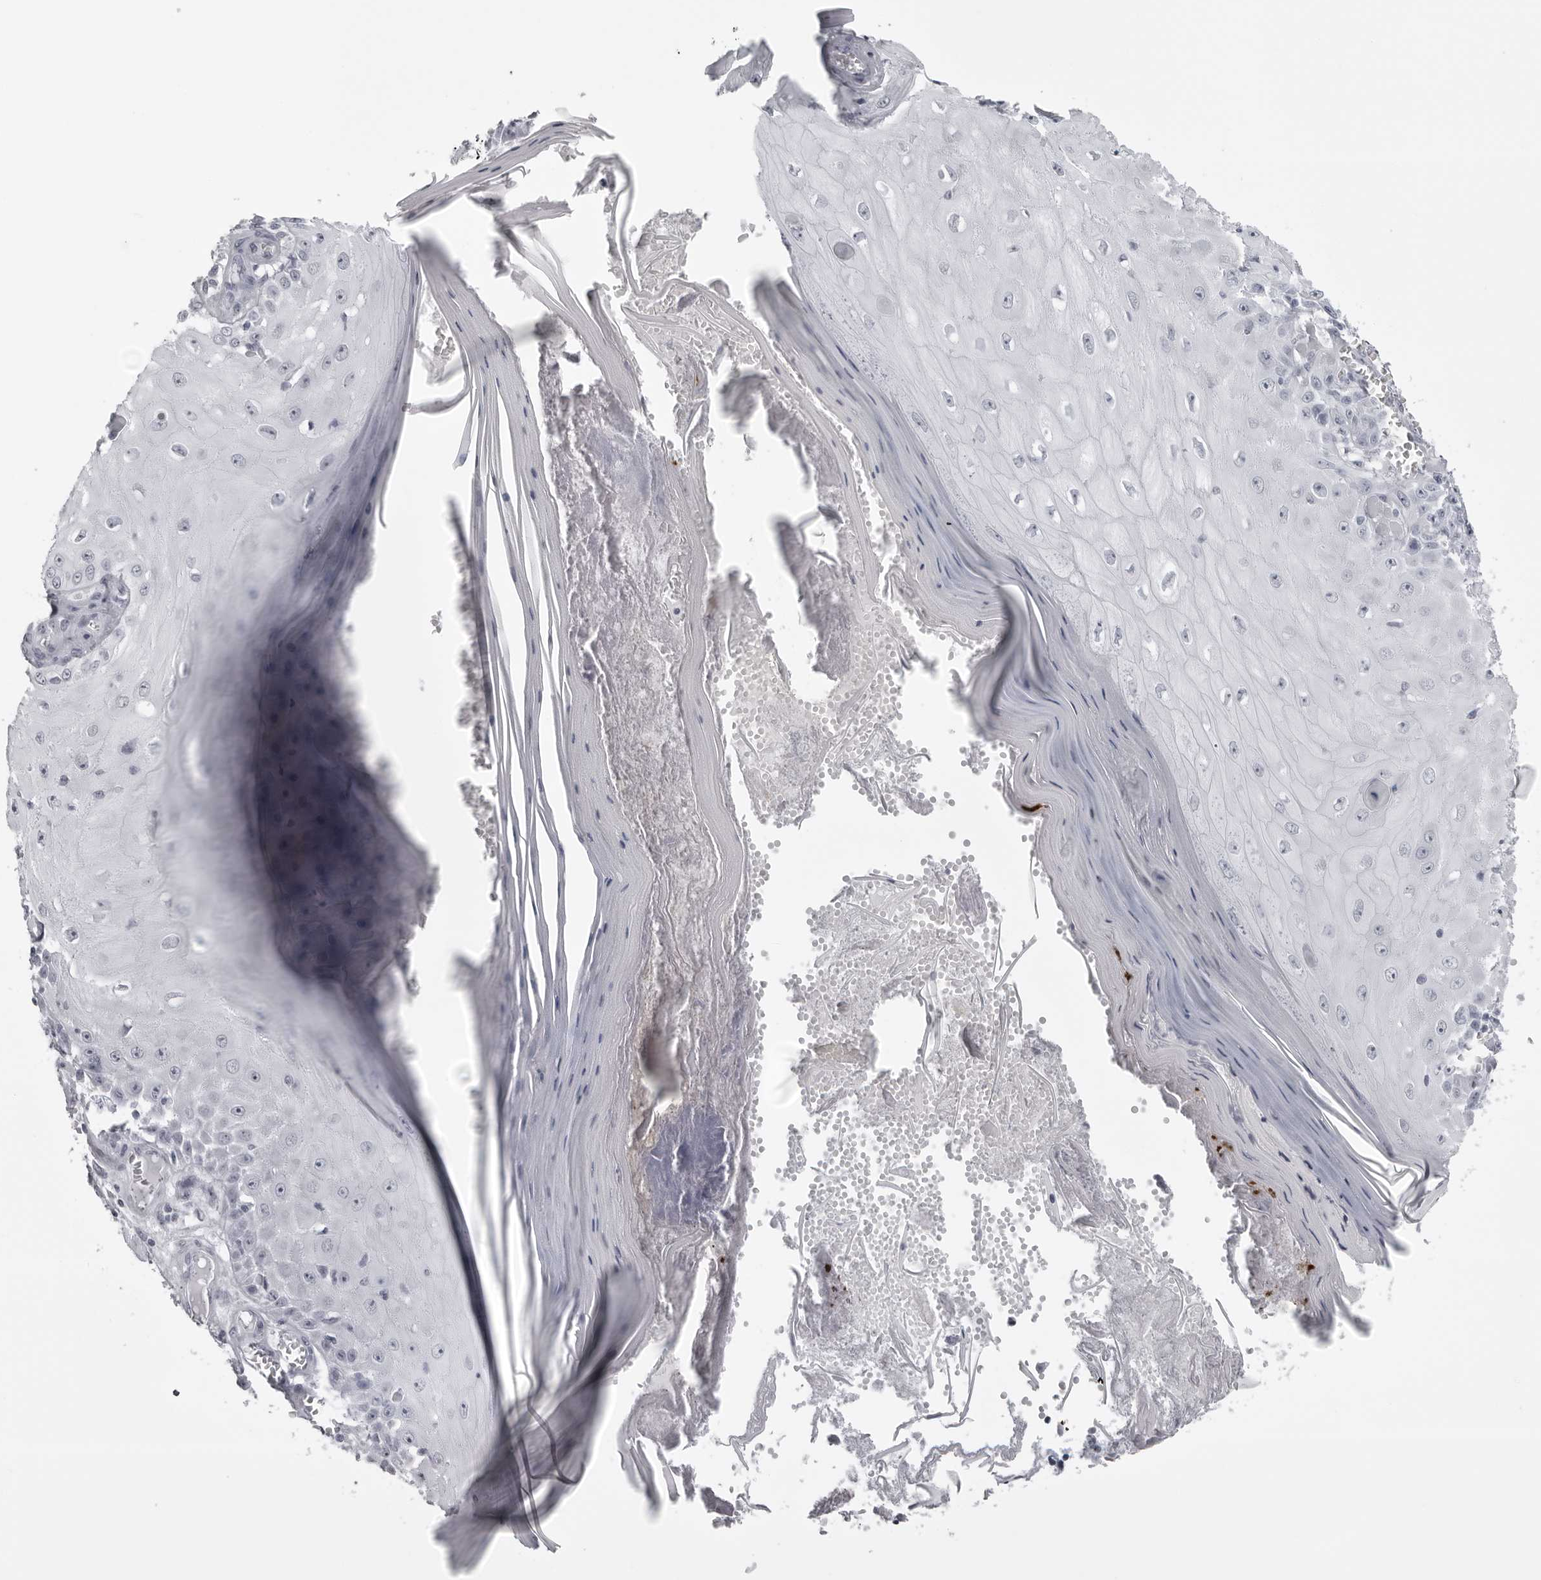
{"staining": {"intensity": "negative", "quantity": "none", "location": "none"}, "tissue": "skin cancer", "cell_type": "Tumor cells", "image_type": "cancer", "snomed": [{"axis": "morphology", "description": "Squamous cell carcinoma, NOS"}, {"axis": "topography", "description": "Skin"}], "caption": "This is a micrograph of IHC staining of skin cancer, which shows no expression in tumor cells.", "gene": "UROD", "patient": {"sex": "female", "age": 73}}